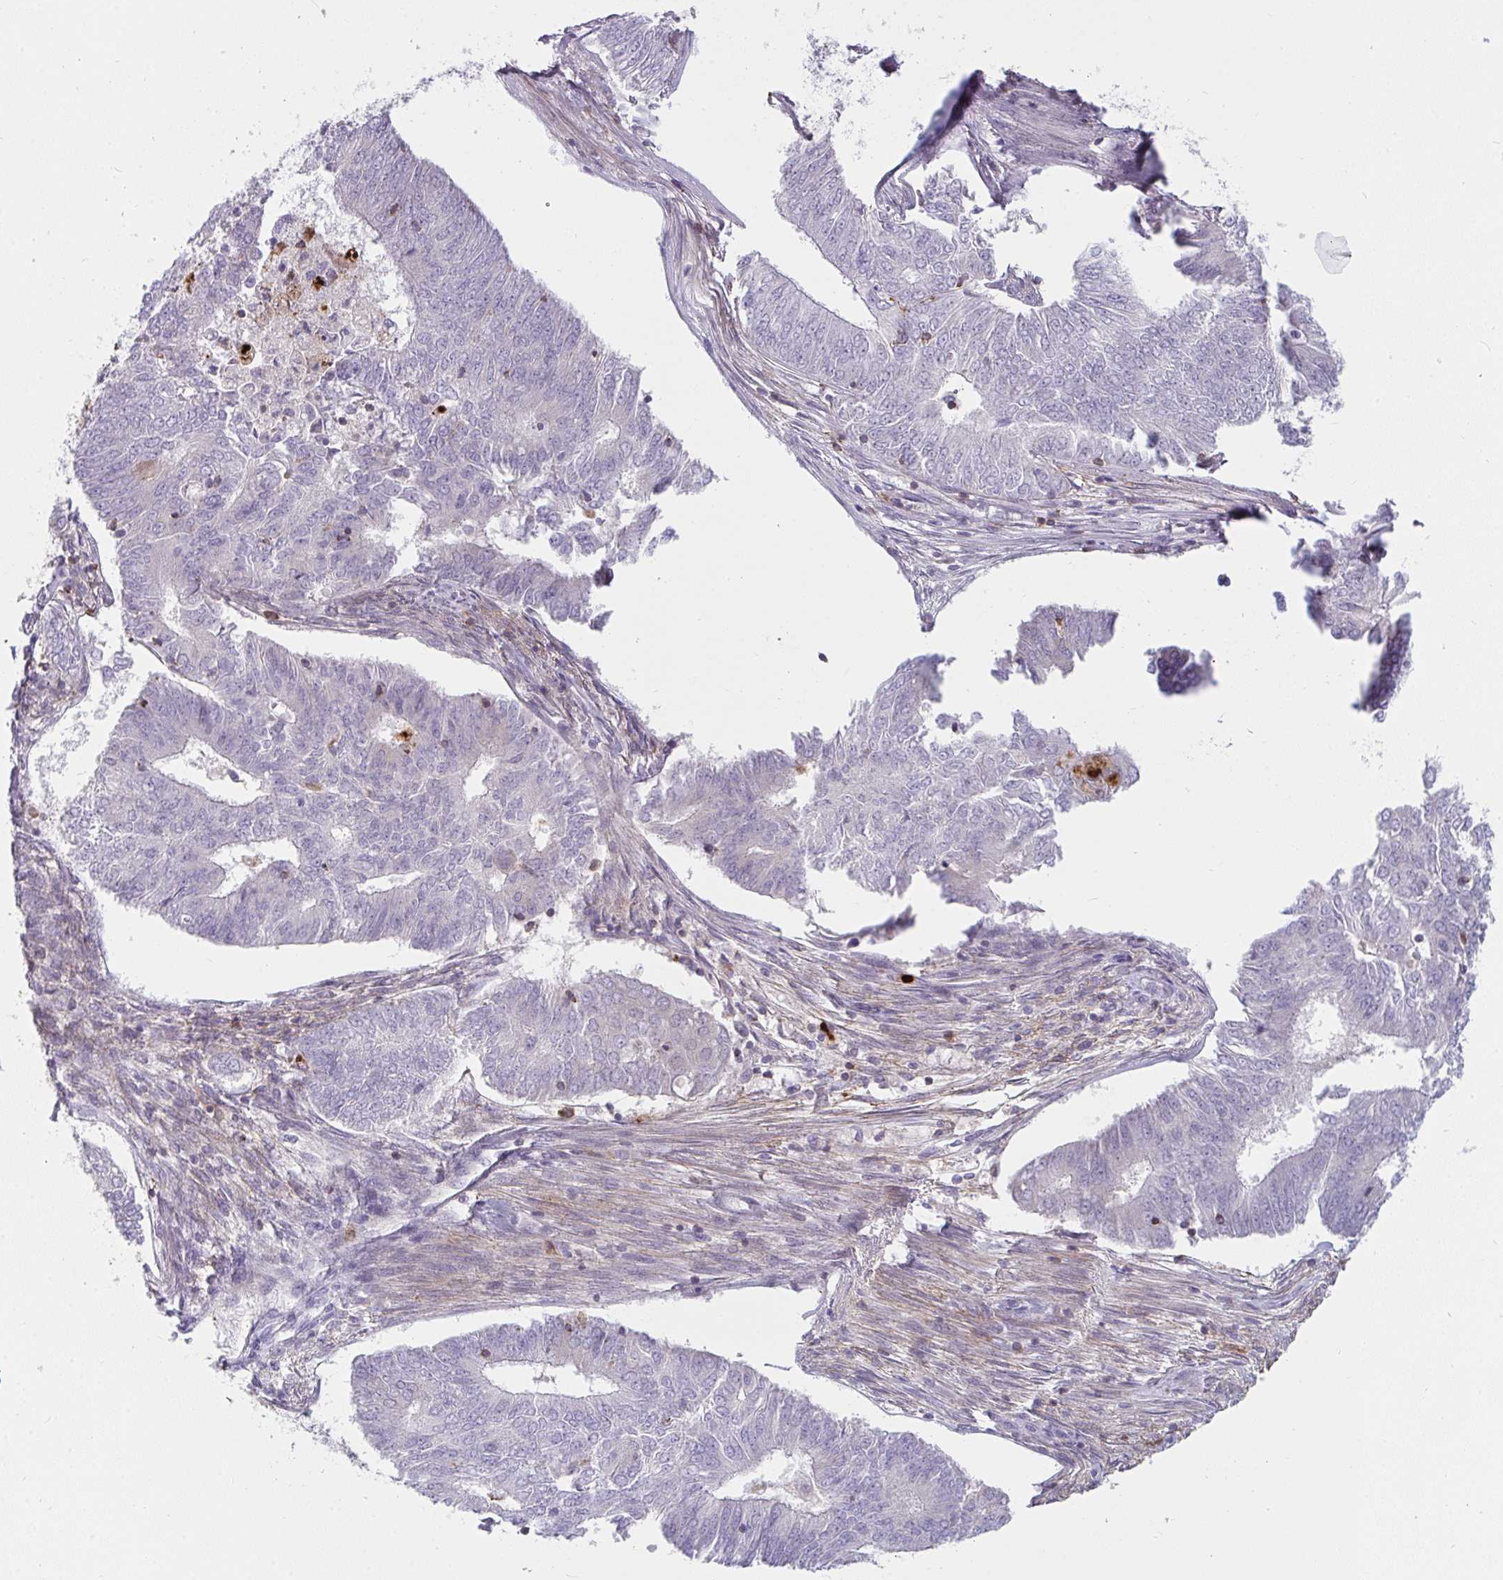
{"staining": {"intensity": "negative", "quantity": "none", "location": "none"}, "tissue": "endometrial cancer", "cell_type": "Tumor cells", "image_type": "cancer", "snomed": [{"axis": "morphology", "description": "Adenocarcinoma, NOS"}, {"axis": "topography", "description": "Endometrium"}], "caption": "DAB (3,3'-diaminobenzidine) immunohistochemical staining of human endometrial cancer exhibits no significant expression in tumor cells. The staining is performed using DAB brown chromogen with nuclei counter-stained in using hematoxylin.", "gene": "CSF3R", "patient": {"sex": "female", "age": 62}}